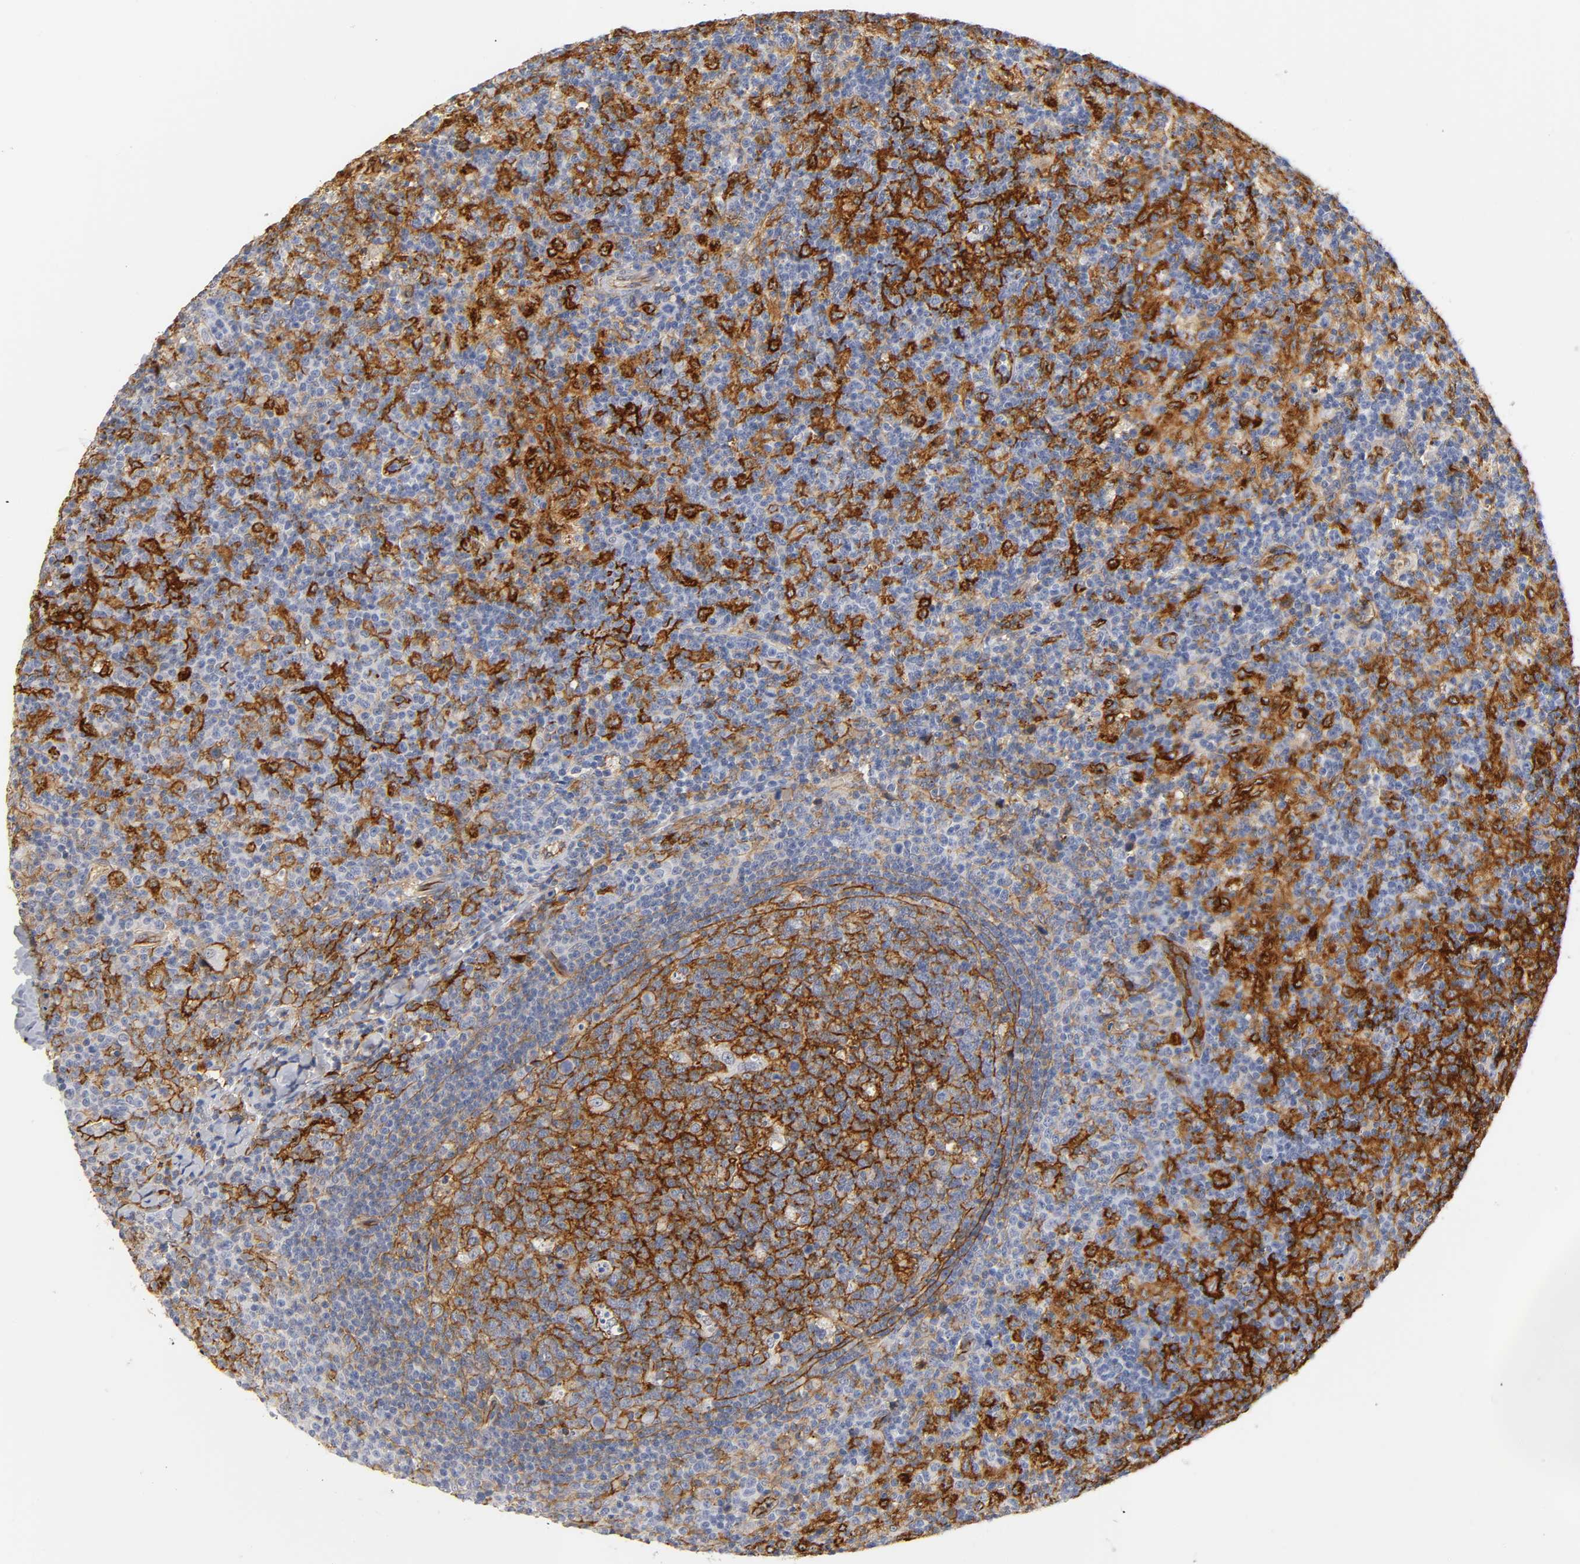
{"staining": {"intensity": "negative", "quantity": "none", "location": "none"}, "tissue": "lymph node", "cell_type": "Germinal center cells", "image_type": "normal", "snomed": [{"axis": "morphology", "description": "Normal tissue, NOS"}, {"axis": "morphology", "description": "Inflammation, NOS"}, {"axis": "topography", "description": "Lymph node"}], "caption": "Germinal center cells show no significant protein staining in normal lymph node.", "gene": "ICAM1", "patient": {"sex": "male", "age": 55}}